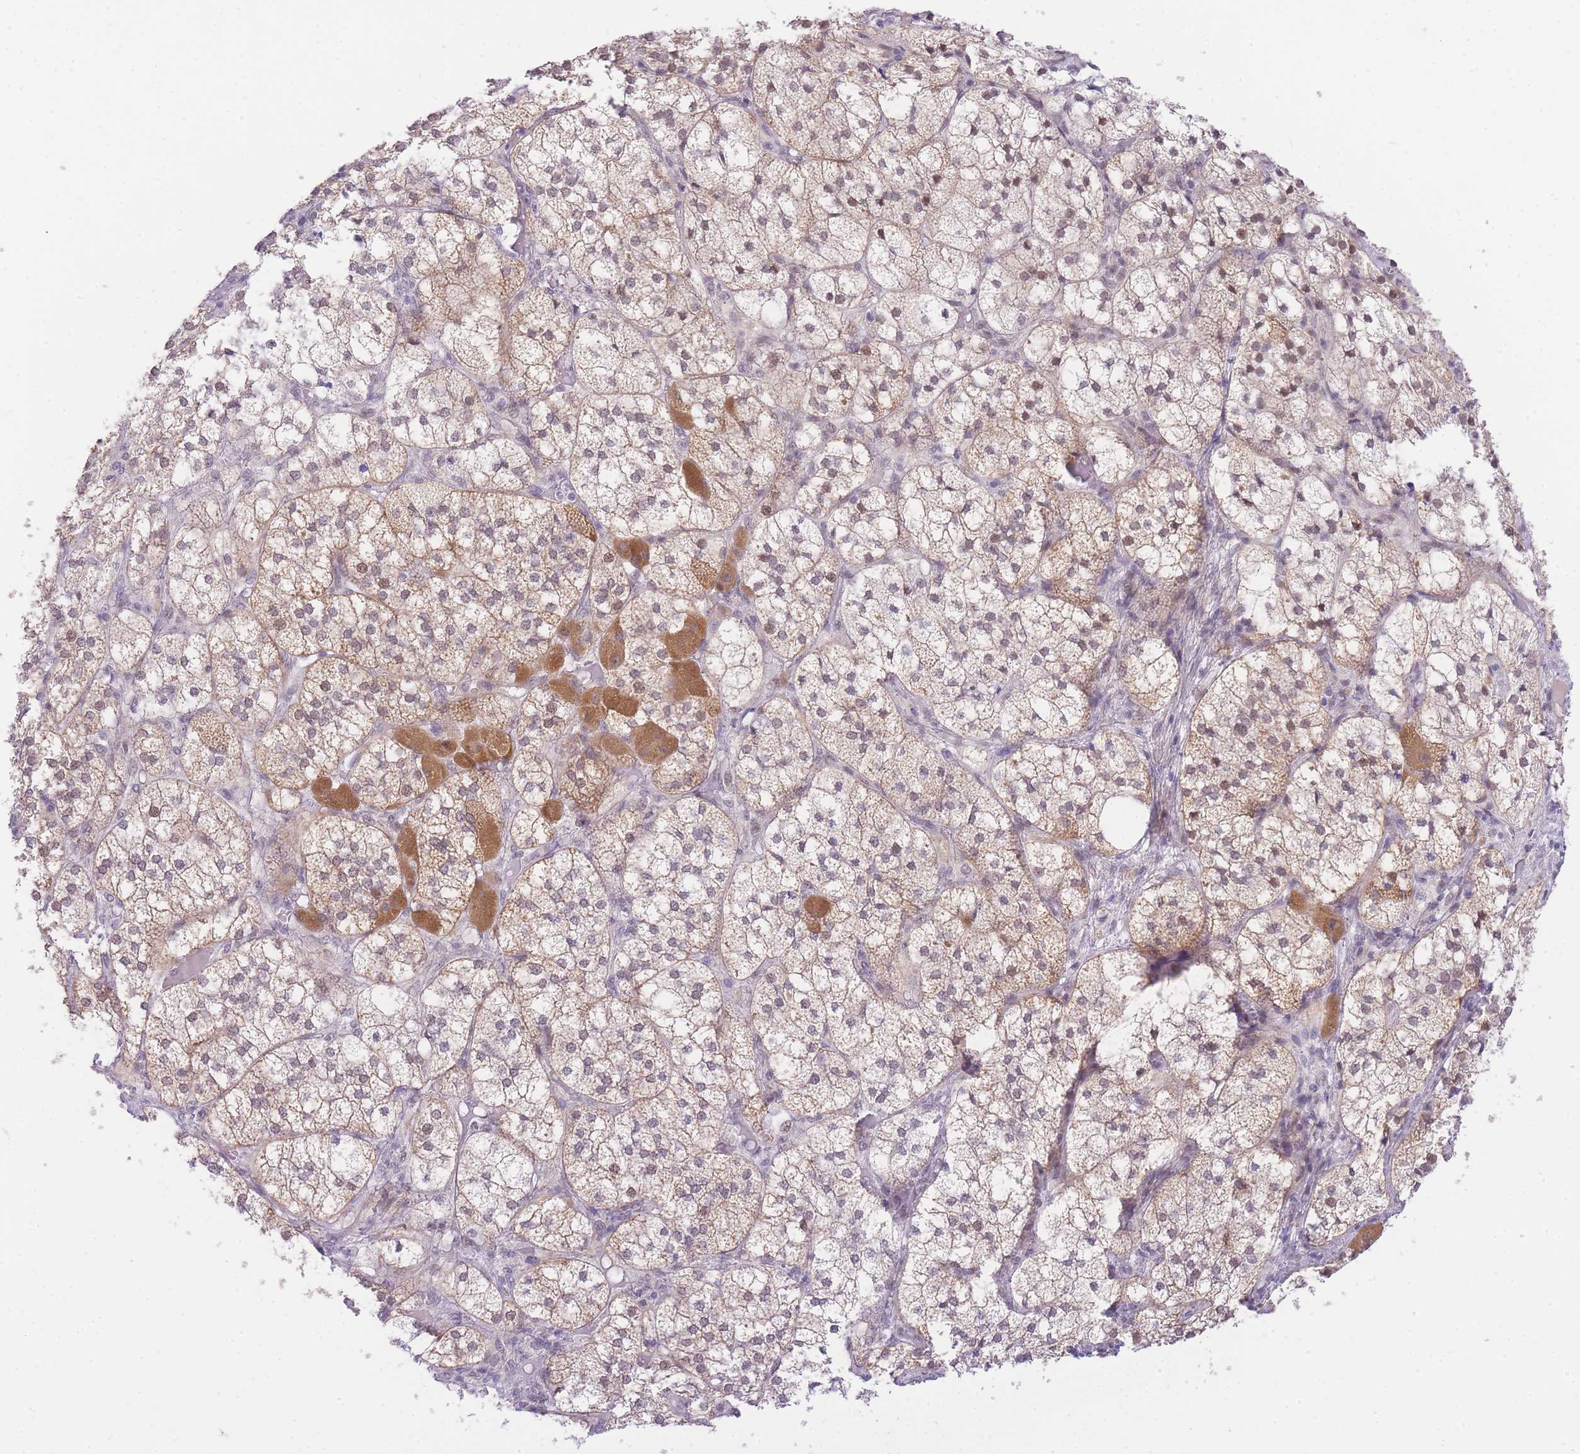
{"staining": {"intensity": "moderate", "quantity": ">75%", "location": "cytoplasmic/membranous,nuclear"}, "tissue": "adrenal gland", "cell_type": "Glandular cells", "image_type": "normal", "snomed": [{"axis": "morphology", "description": "Normal tissue, NOS"}, {"axis": "topography", "description": "Adrenal gland"}], "caption": "High-power microscopy captured an immunohistochemistry (IHC) micrograph of normal adrenal gland, revealing moderate cytoplasmic/membranous,nuclear expression in approximately >75% of glandular cells.", "gene": "UBXN7", "patient": {"sex": "female", "age": 61}}